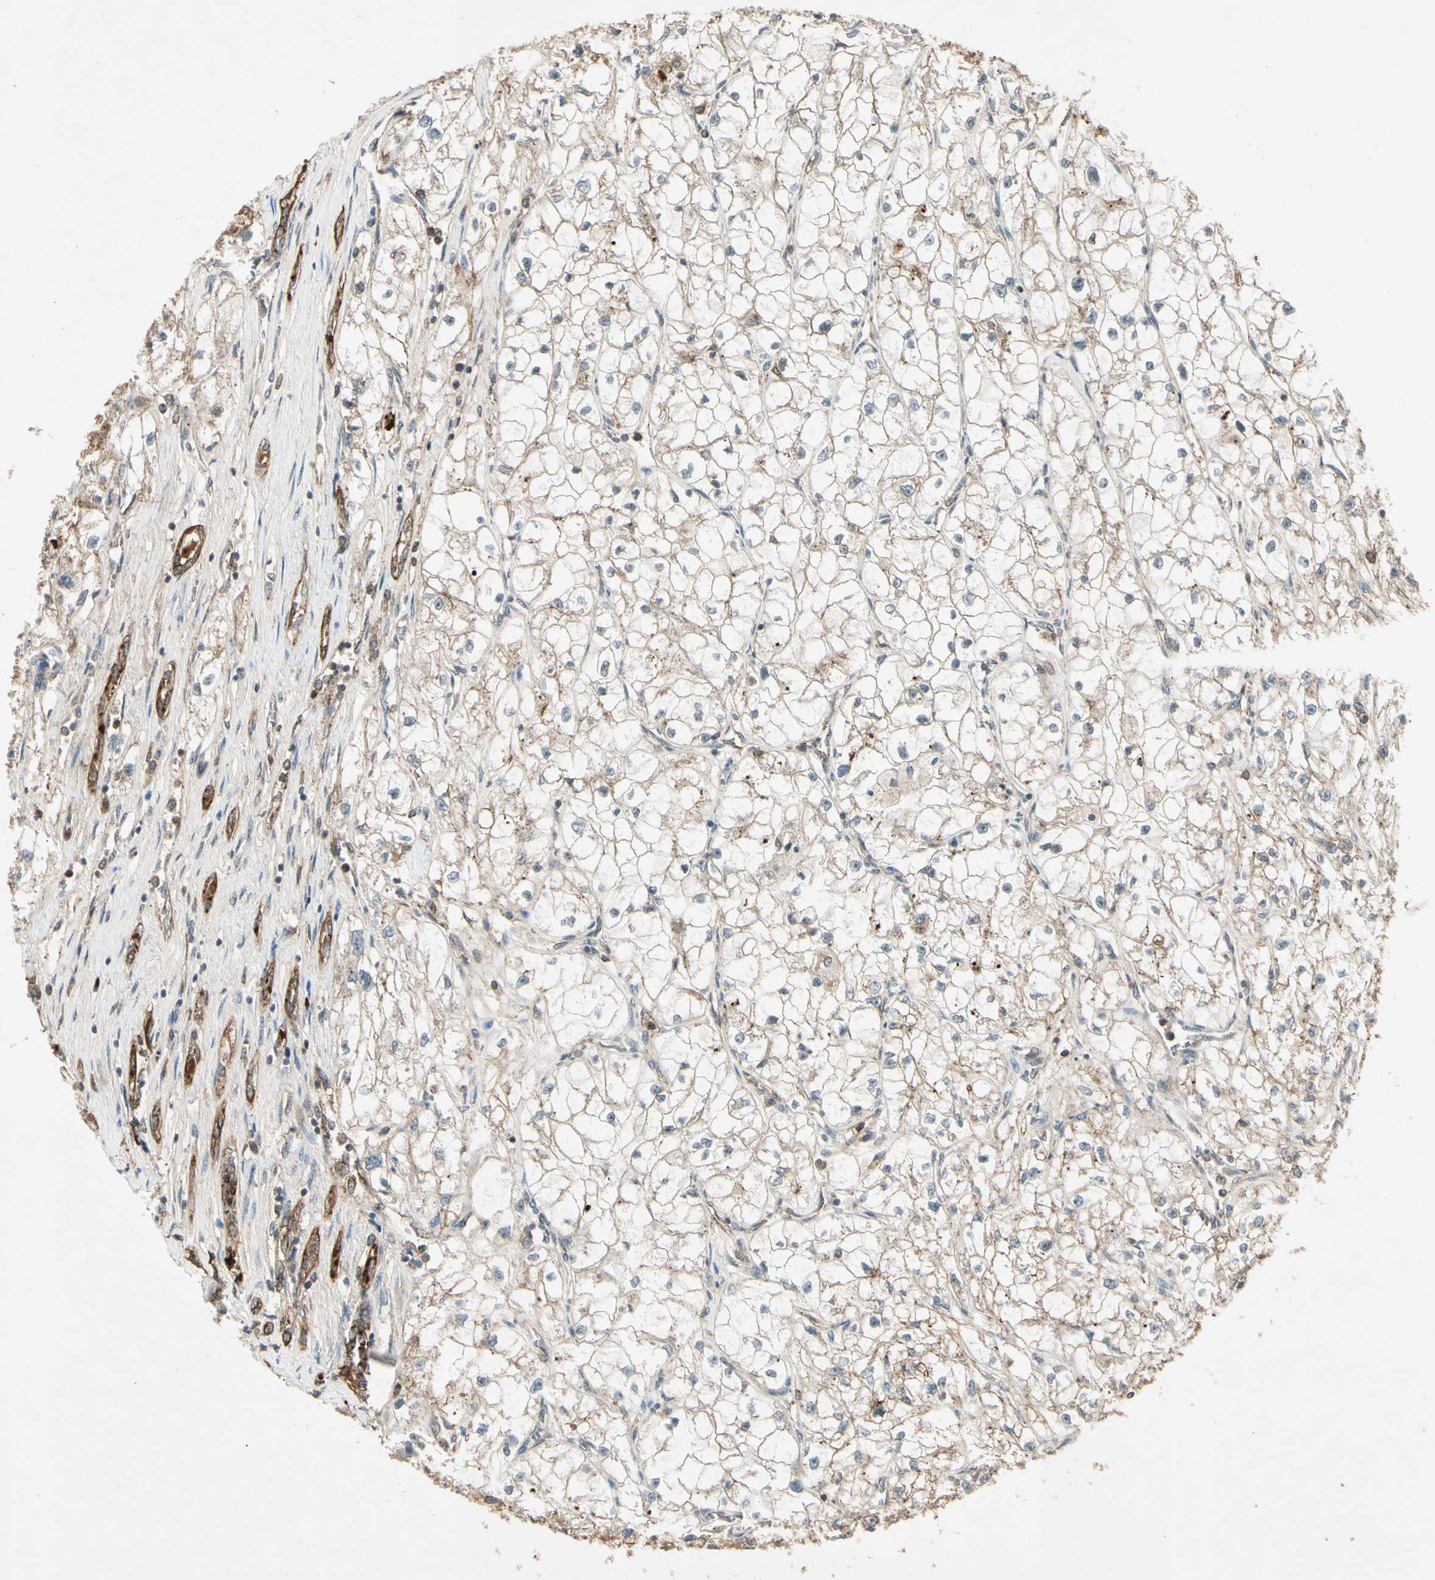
{"staining": {"intensity": "weak", "quantity": ">75%", "location": "cytoplasmic/membranous"}, "tissue": "renal cancer", "cell_type": "Tumor cells", "image_type": "cancer", "snomed": [{"axis": "morphology", "description": "Adenocarcinoma, NOS"}, {"axis": "topography", "description": "Kidney"}], "caption": "An IHC image of neoplastic tissue is shown. Protein staining in brown highlights weak cytoplasmic/membranous positivity in renal cancer within tumor cells.", "gene": "FLOT1", "patient": {"sex": "female", "age": 70}}